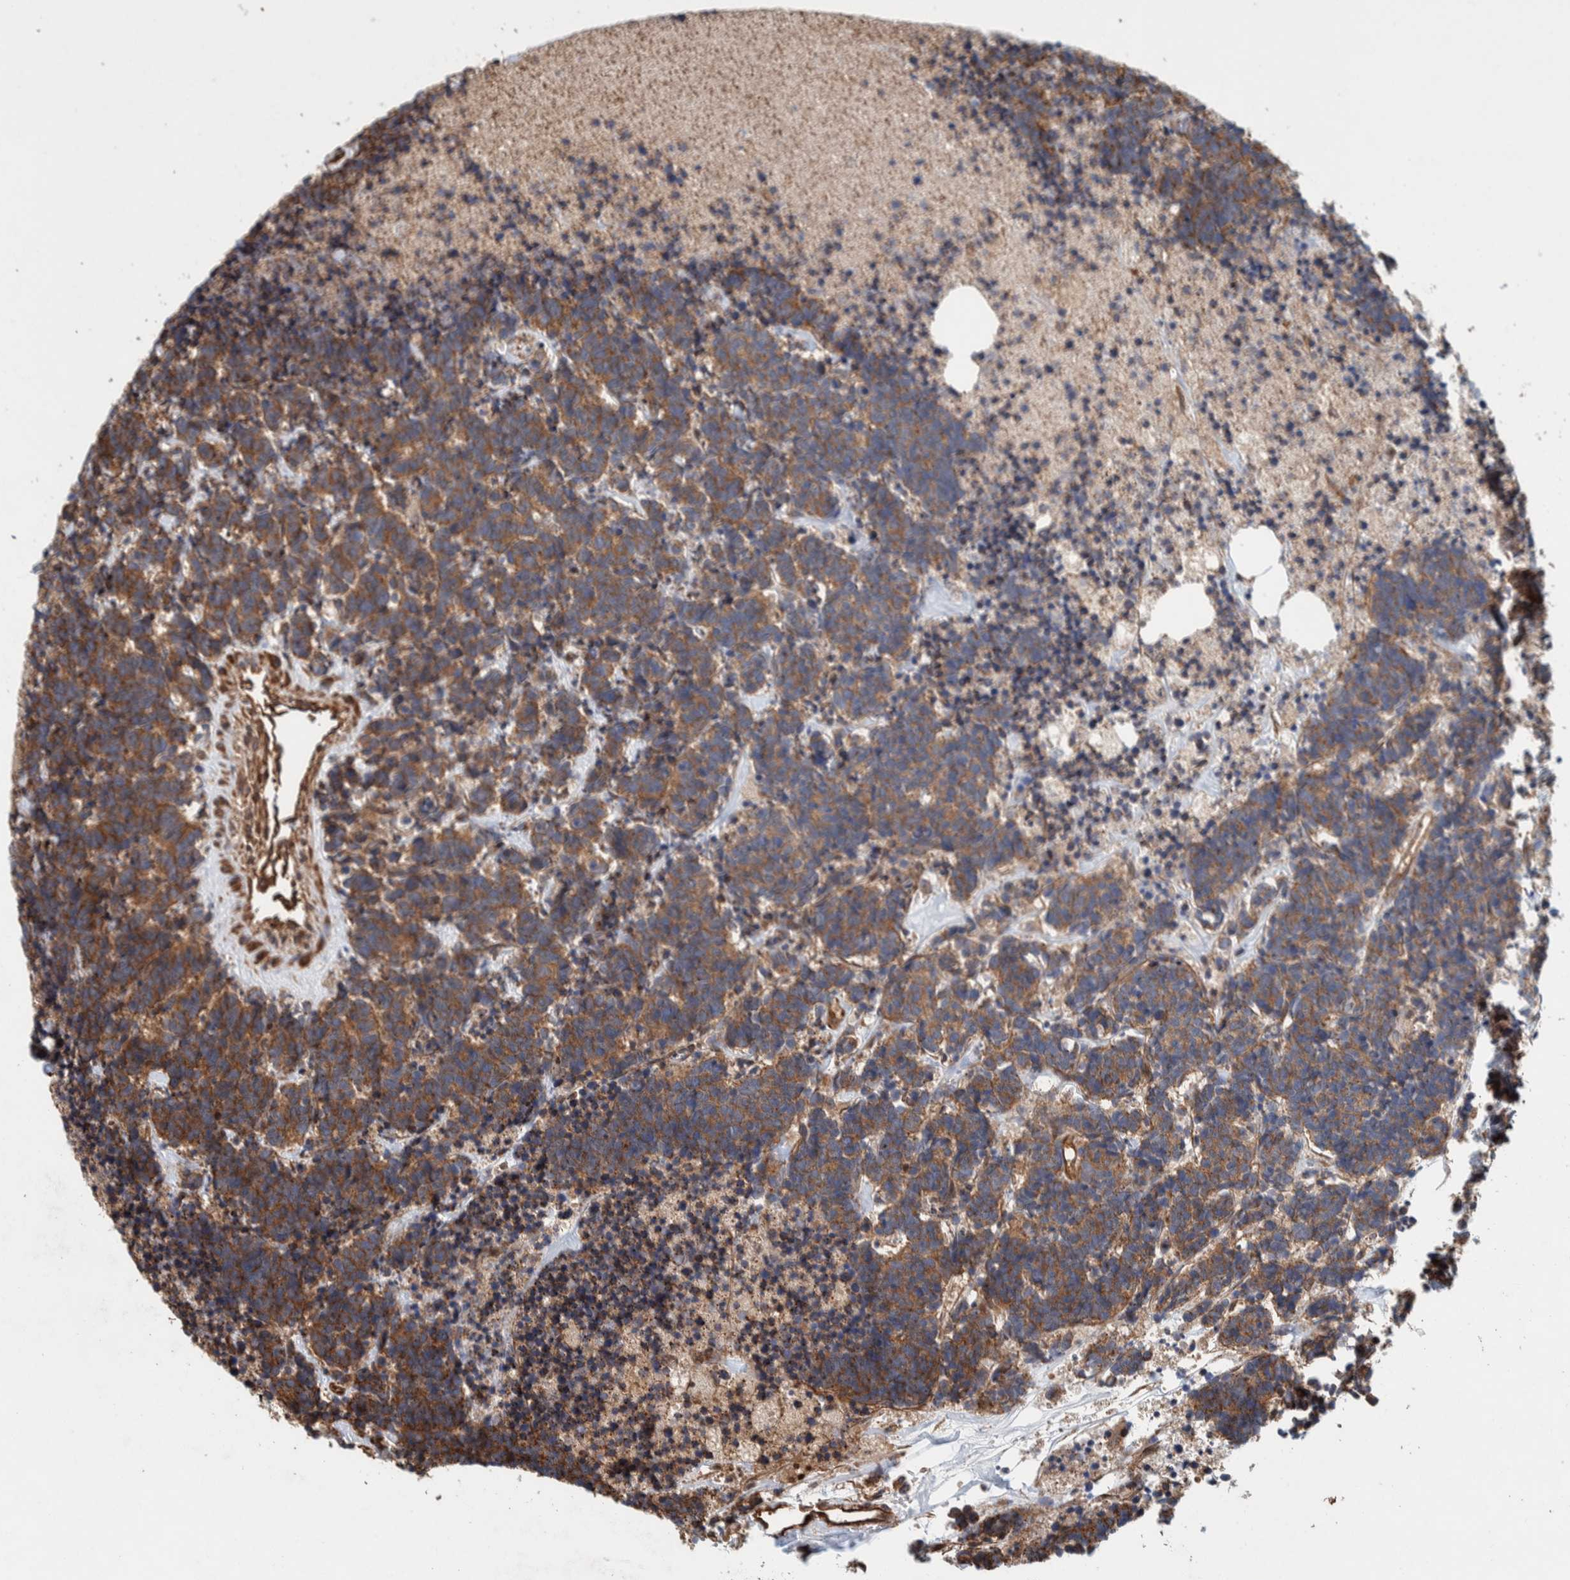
{"staining": {"intensity": "moderate", "quantity": ">75%", "location": "cytoplasmic/membranous"}, "tissue": "carcinoid", "cell_type": "Tumor cells", "image_type": "cancer", "snomed": [{"axis": "morphology", "description": "Carcinoma, NOS"}, {"axis": "morphology", "description": "Carcinoid, malignant, NOS"}, {"axis": "topography", "description": "Urinary bladder"}], "caption": "Immunohistochemical staining of human carcinoma shows medium levels of moderate cytoplasmic/membranous protein expression in about >75% of tumor cells.", "gene": "PKD1L1", "patient": {"sex": "male", "age": 57}}